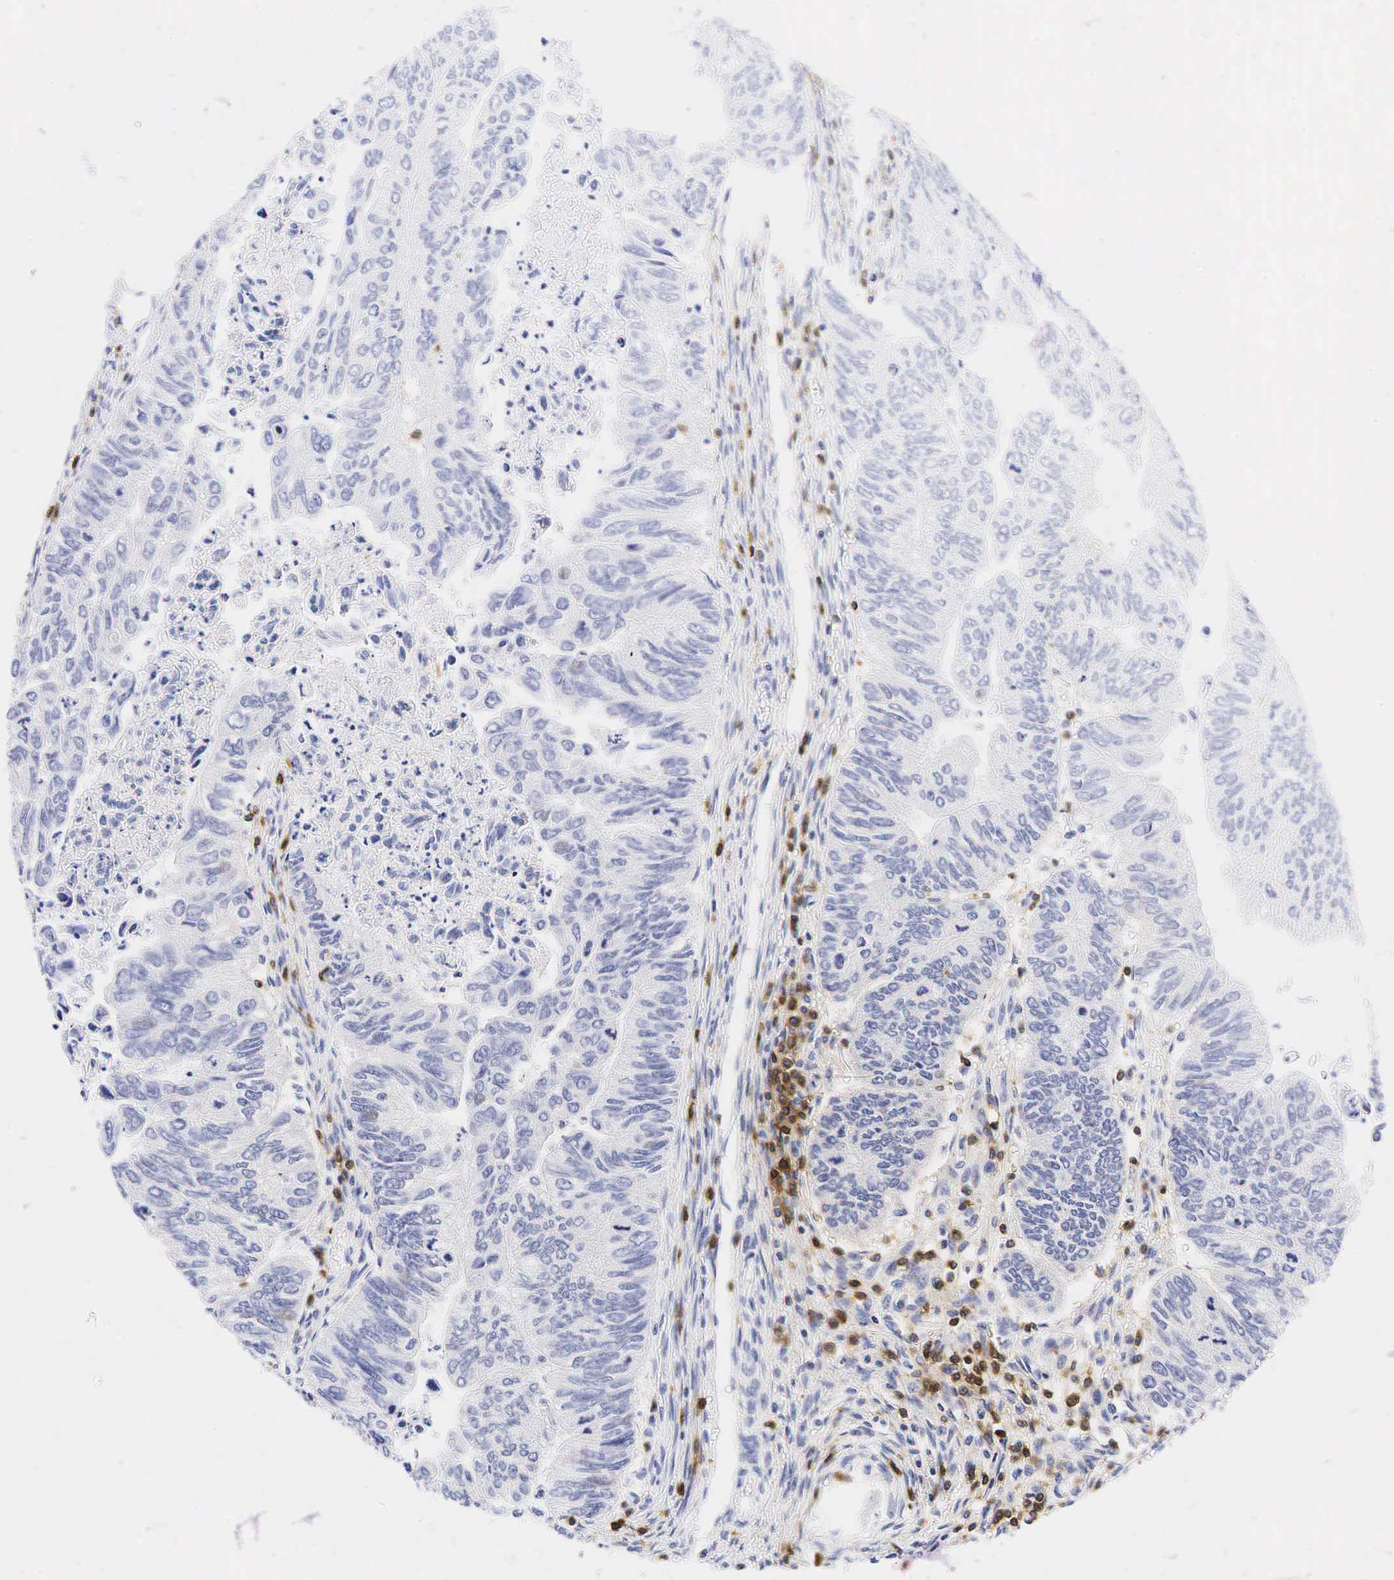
{"staining": {"intensity": "negative", "quantity": "none", "location": "none"}, "tissue": "colorectal cancer", "cell_type": "Tumor cells", "image_type": "cancer", "snomed": [{"axis": "morphology", "description": "Adenocarcinoma, NOS"}, {"axis": "topography", "description": "Colon"}], "caption": "This is a histopathology image of IHC staining of colorectal cancer (adenocarcinoma), which shows no staining in tumor cells.", "gene": "CD3E", "patient": {"sex": "female", "age": 11}}